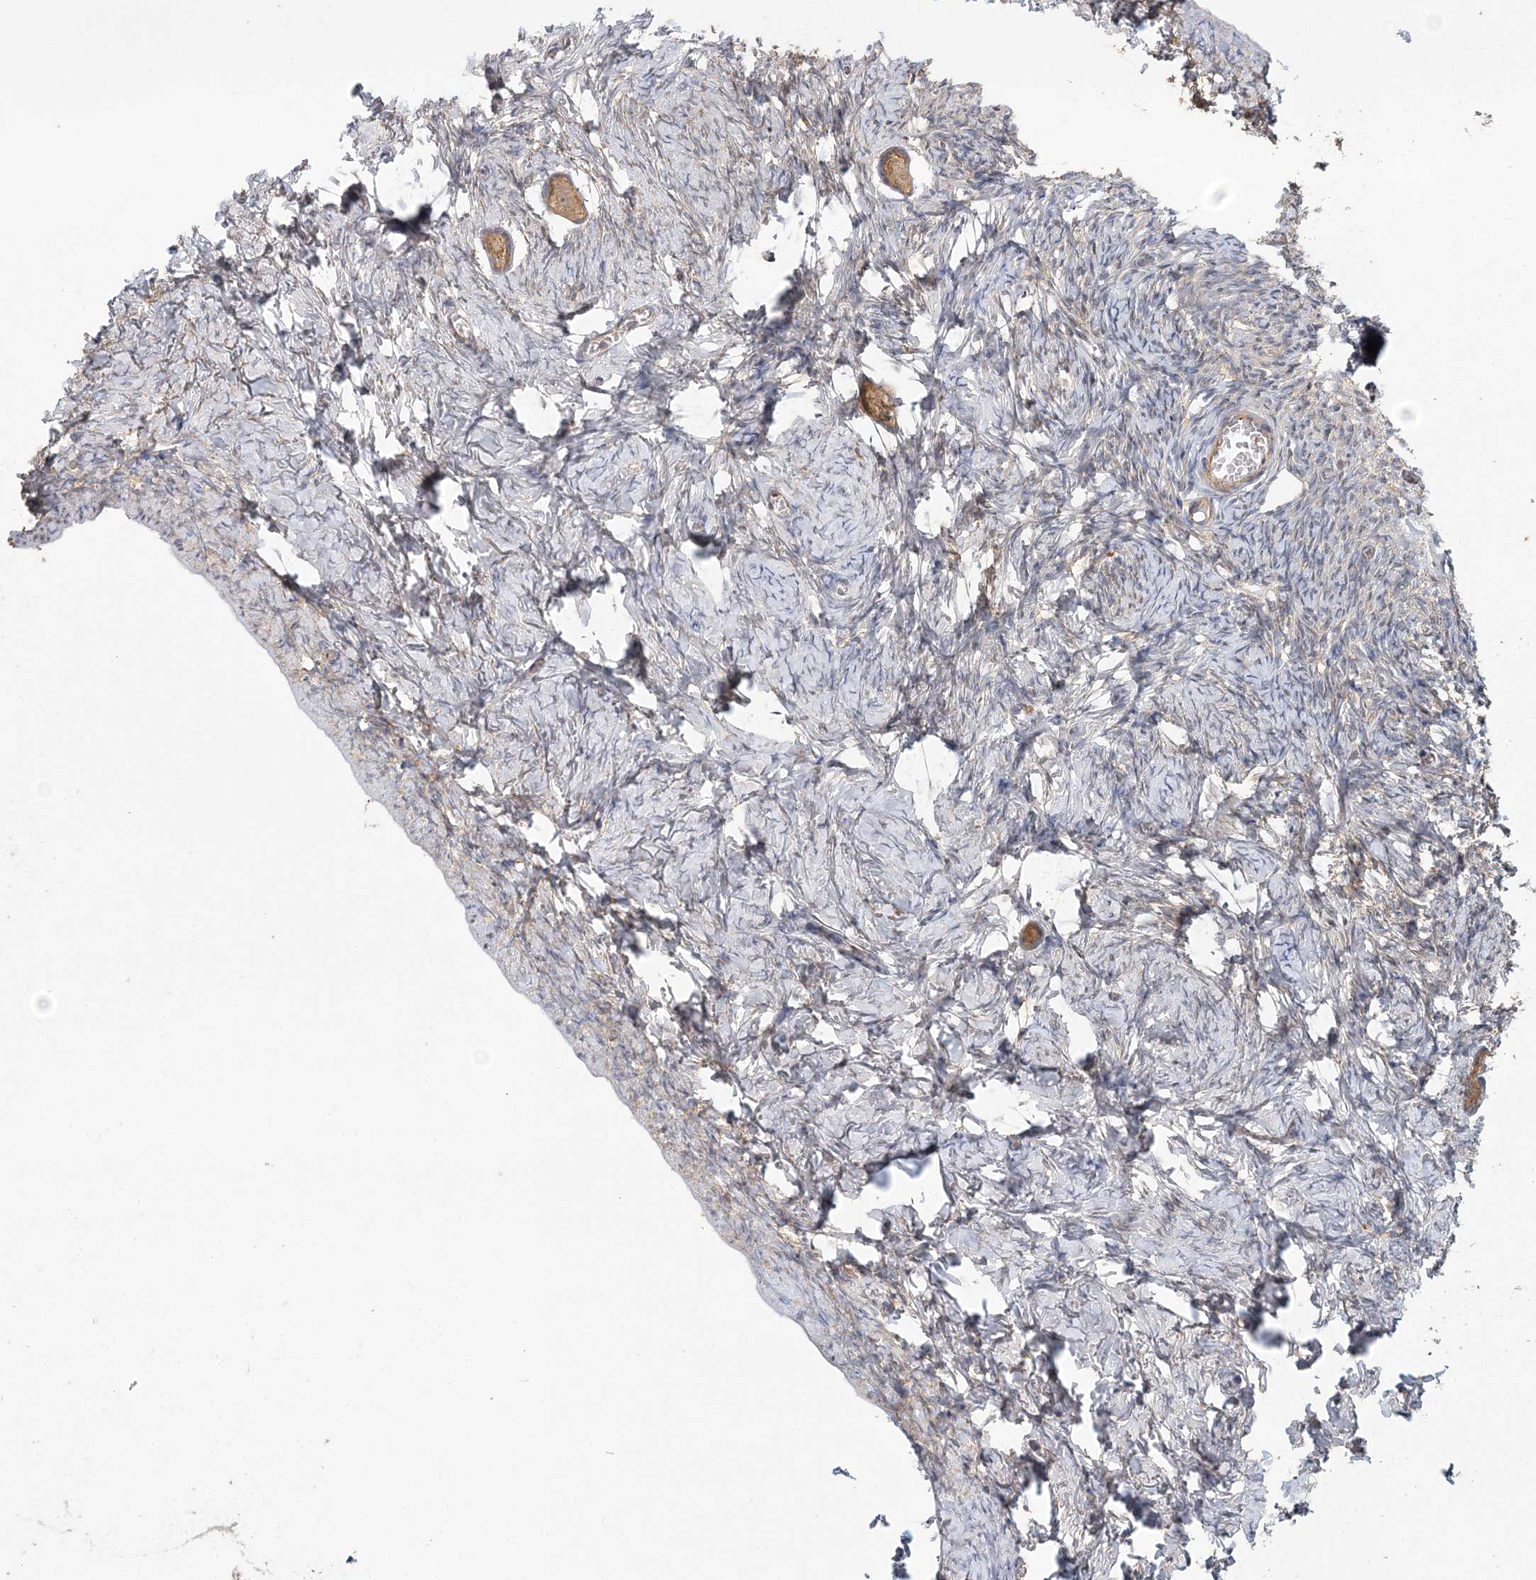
{"staining": {"intensity": "moderate", "quantity": ">75%", "location": "cytoplasmic/membranous"}, "tissue": "ovary", "cell_type": "Follicle cells", "image_type": "normal", "snomed": [{"axis": "morphology", "description": "Normal tissue, NOS"}, {"axis": "topography", "description": "Ovary"}], "caption": "This photomicrograph demonstrates immunohistochemistry (IHC) staining of normal ovary, with medium moderate cytoplasmic/membranous expression in approximately >75% of follicle cells.", "gene": "MAT2B", "patient": {"sex": "female", "age": 27}}